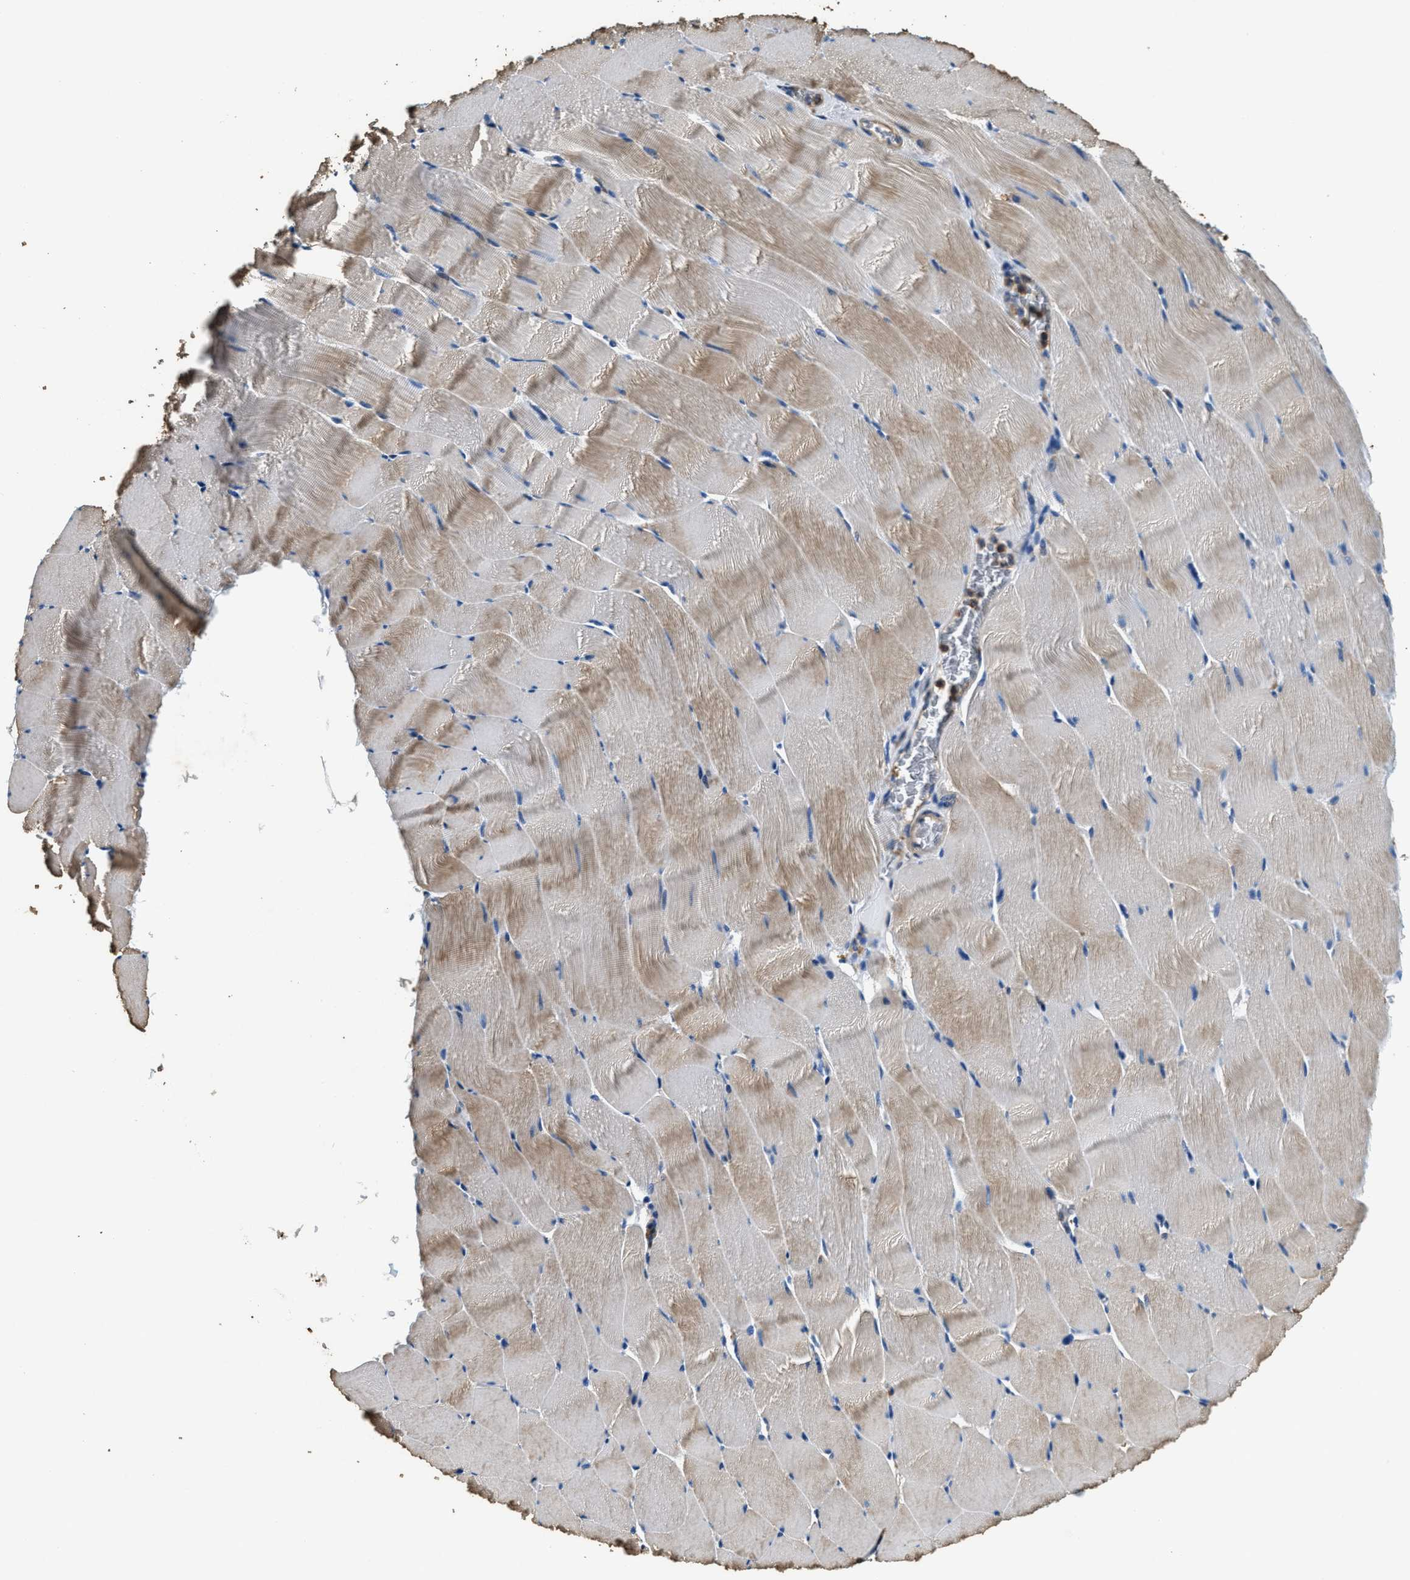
{"staining": {"intensity": "weak", "quantity": "25%-75%", "location": "cytoplasmic/membranous"}, "tissue": "skeletal muscle", "cell_type": "Myocytes", "image_type": "normal", "snomed": [{"axis": "morphology", "description": "Normal tissue, NOS"}, {"axis": "topography", "description": "Skeletal muscle"}], "caption": "Skeletal muscle stained with DAB immunohistochemistry (IHC) exhibits low levels of weak cytoplasmic/membranous positivity in about 25%-75% of myocytes. (Brightfield microscopy of DAB IHC at high magnification).", "gene": "ACCS", "patient": {"sex": "male", "age": 62}}